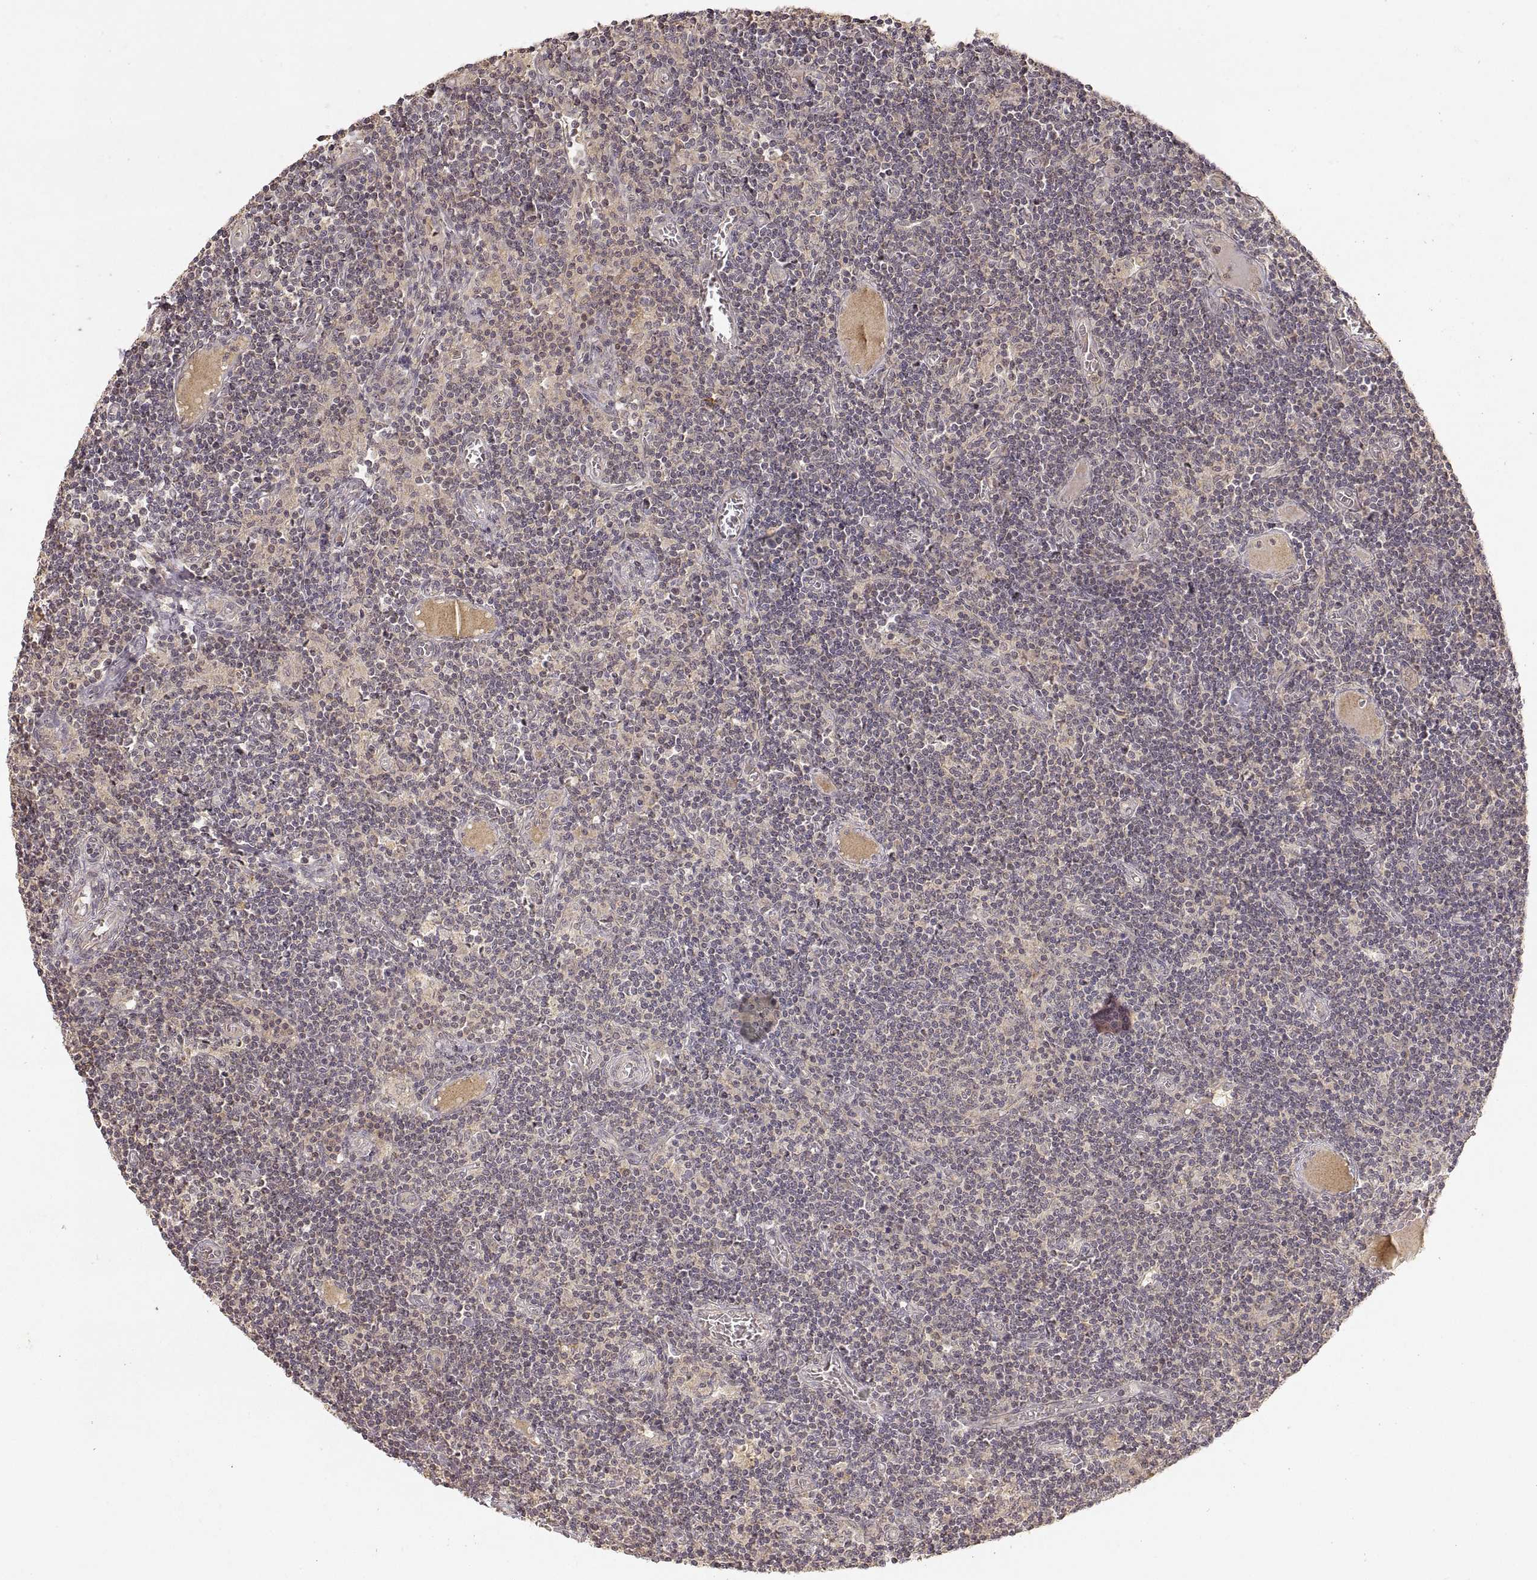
{"staining": {"intensity": "negative", "quantity": "none", "location": "none"}, "tissue": "lymph node", "cell_type": "Germinal center cells", "image_type": "normal", "snomed": [{"axis": "morphology", "description": "Normal tissue, NOS"}, {"axis": "topography", "description": "Lymph node"}], "caption": "Germinal center cells are negative for brown protein staining in normal lymph node. (DAB IHC, high magnification).", "gene": "LAMC2", "patient": {"sex": "female", "age": 72}}